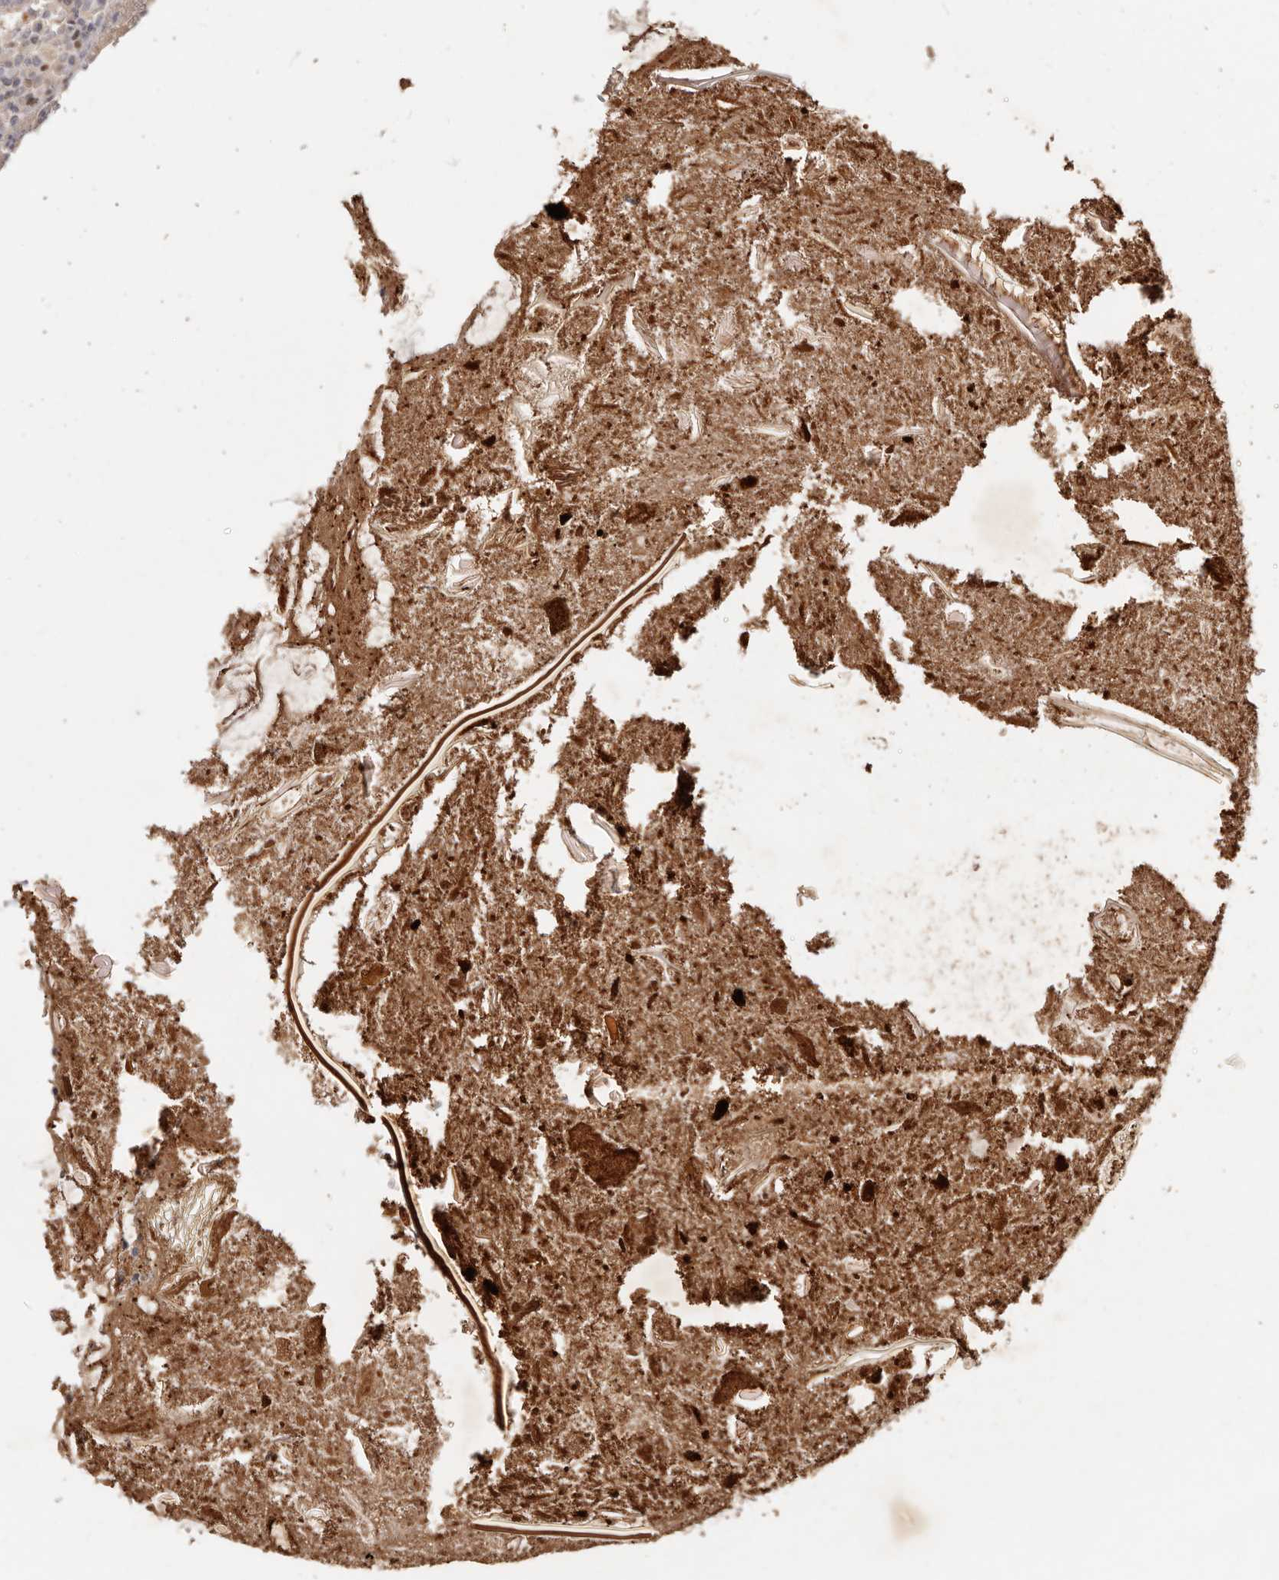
{"staining": {"intensity": "strong", "quantity": "25%-75%", "location": "cytoplasmic/membranous"}, "tissue": "appendix", "cell_type": "Glandular cells", "image_type": "normal", "snomed": [{"axis": "morphology", "description": "Normal tissue, NOS"}, {"axis": "topography", "description": "Appendix"}], "caption": "Immunohistochemistry (DAB (3,3'-diaminobenzidine)) staining of normal appendix displays strong cytoplasmic/membranous protein expression in about 25%-75% of glandular cells. (Stains: DAB (3,3'-diaminobenzidine) in brown, nuclei in blue, Microscopy: brightfield microscopy at high magnification).", "gene": "IQGAP3", "patient": {"sex": "female", "age": 17}}